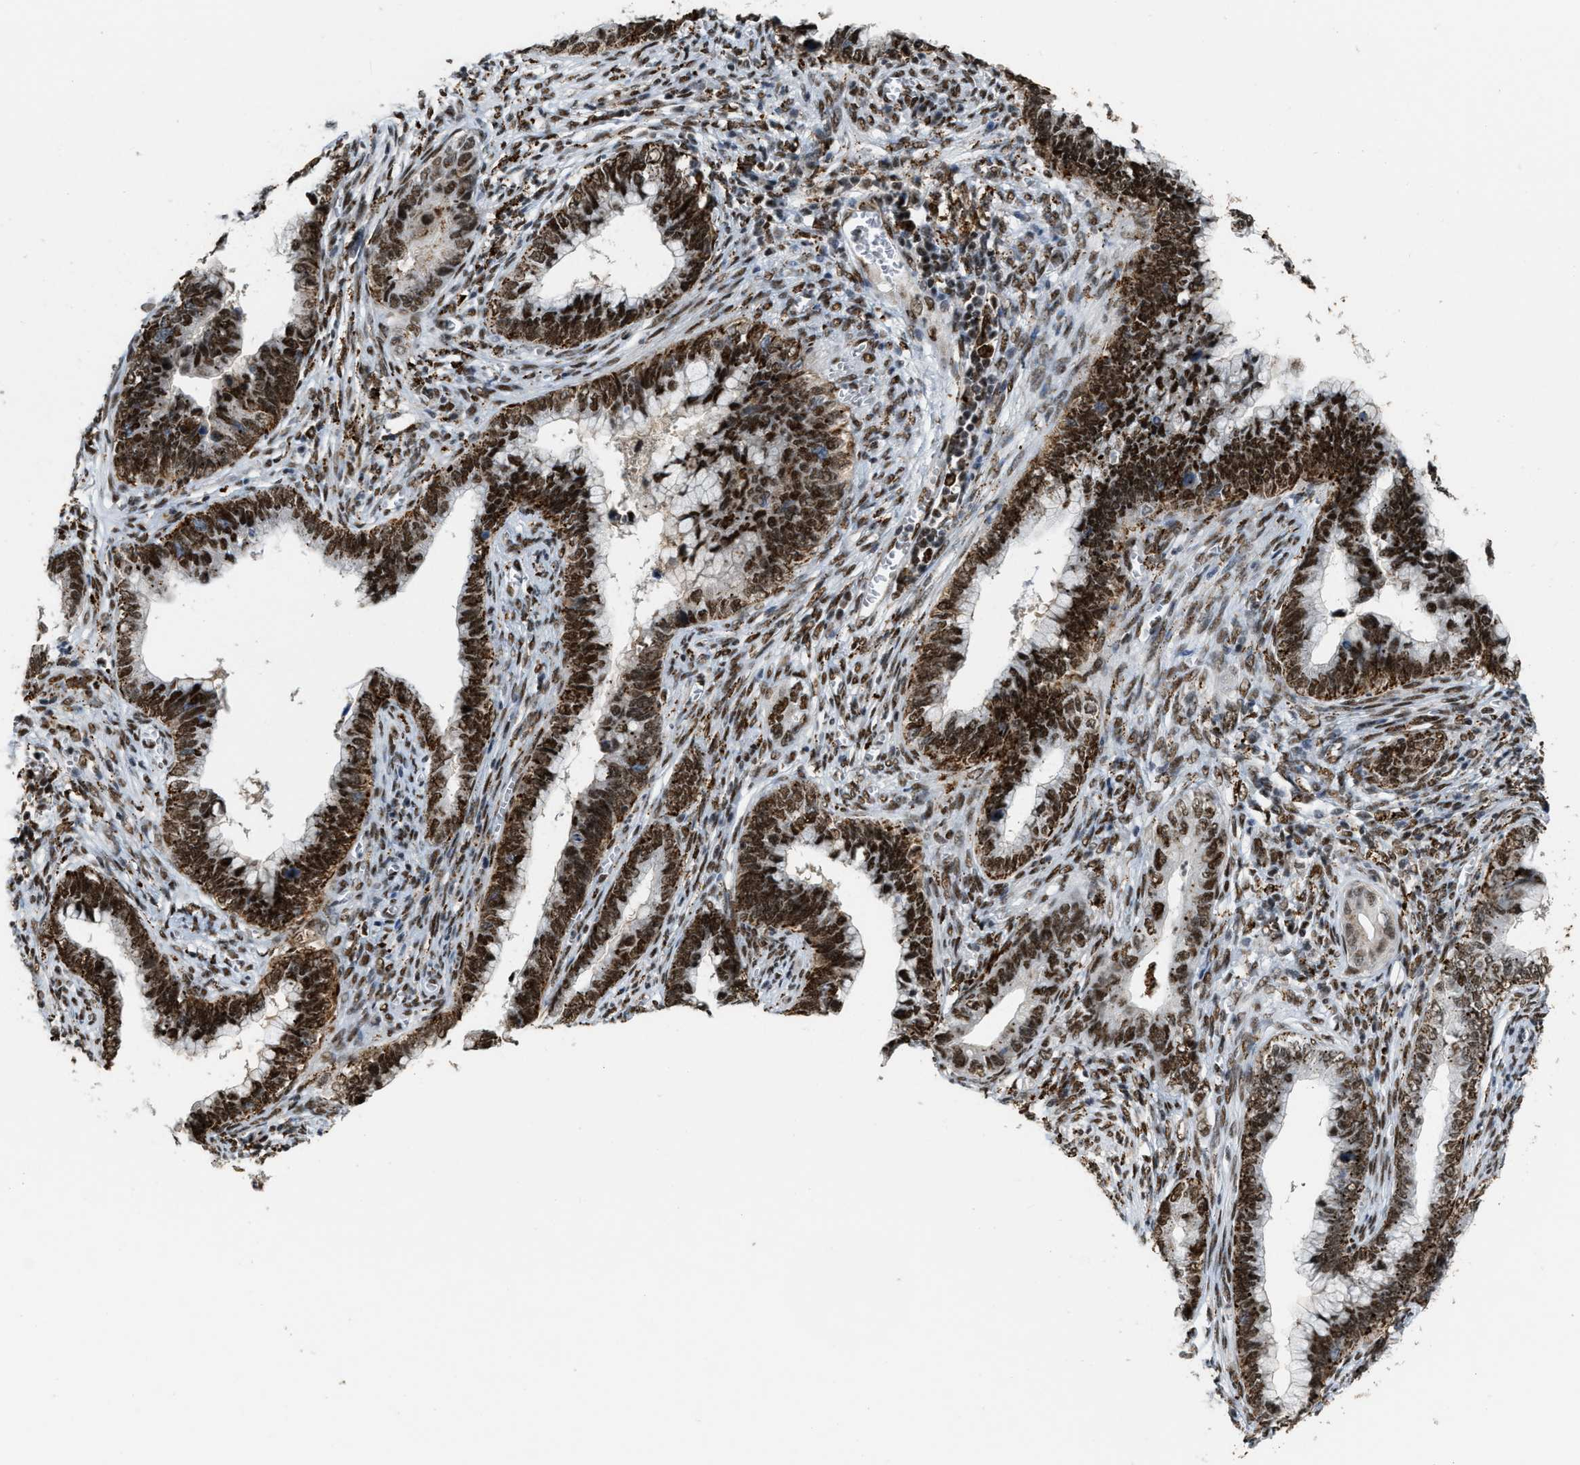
{"staining": {"intensity": "strong", "quantity": ">75%", "location": "nuclear"}, "tissue": "cervical cancer", "cell_type": "Tumor cells", "image_type": "cancer", "snomed": [{"axis": "morphology", "description": "Adenocarcinoma, NOS"}, {"axis": "topography", "description": "Cervix"}], "caption": "This is an image of immunohistochemistry staining of cervical cancer (adenocarcinoma), which shows strong positivity in the nuclear of tumor cells.", "gene": "NUMA1", "patient": {"sex": "female", "age": 44}}